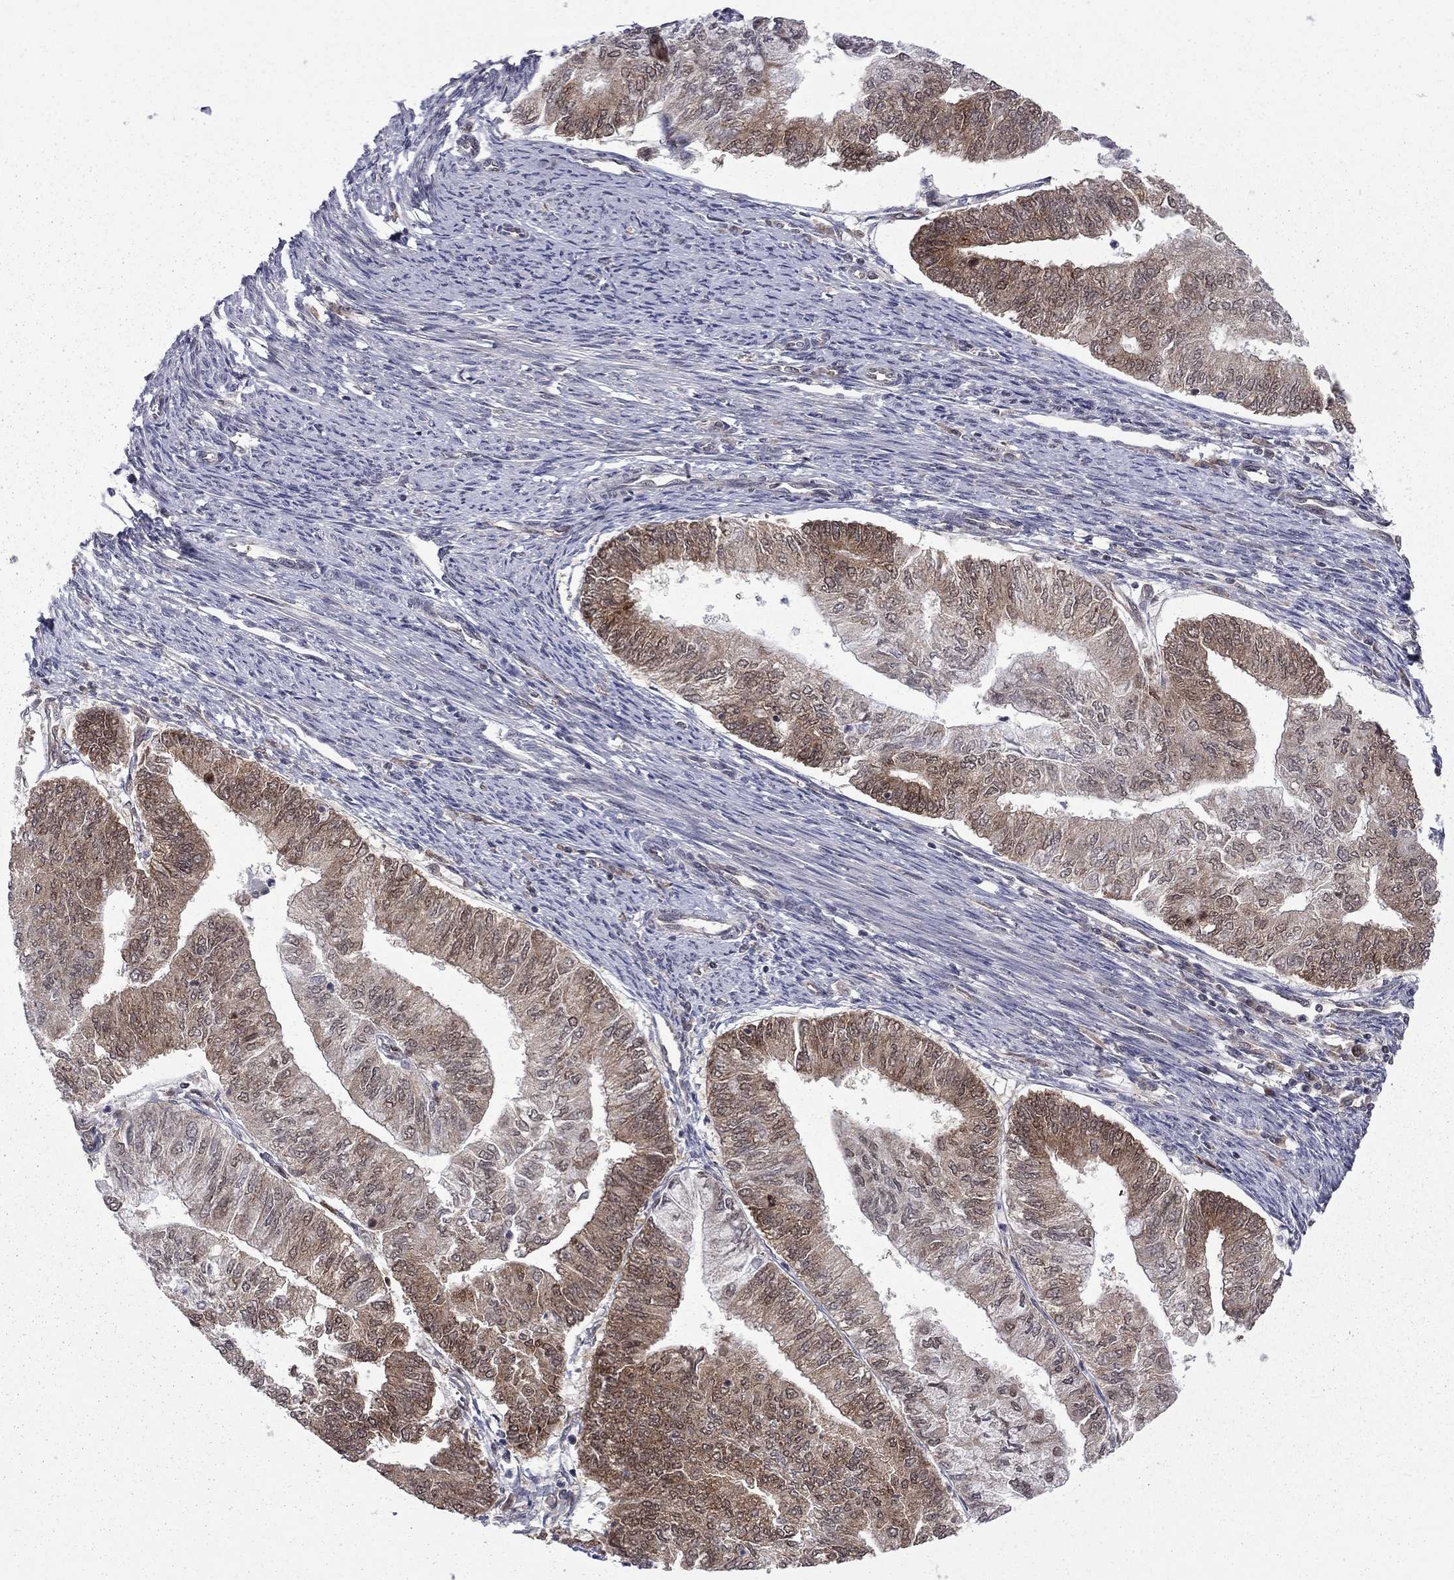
{"staining": {"intensity": "moderate", "quantity": "25%-75%", "location": "cytoplasmic/membranous"}, "tissue": "endometrial cancer", "cell_type": "Tumor cells", "image_type": "cancer", "snomed": [{"axis": "morphology", "description": "Adenocarcinoma, NOS"}, {"axis": "topography", "description": "Endometrium"}], "caption": "Protein analysis of endometrial cancer (adenocarcinoma) tissue demonstrates moderate cytoplasmic/membranous expression in approximately 25%-75% of tumor cells. The protein of interest is shown in brown color, while the nuclei are stained blue.", "gene": "NAA50", "patient": {"sex": "female", "age": 59}}